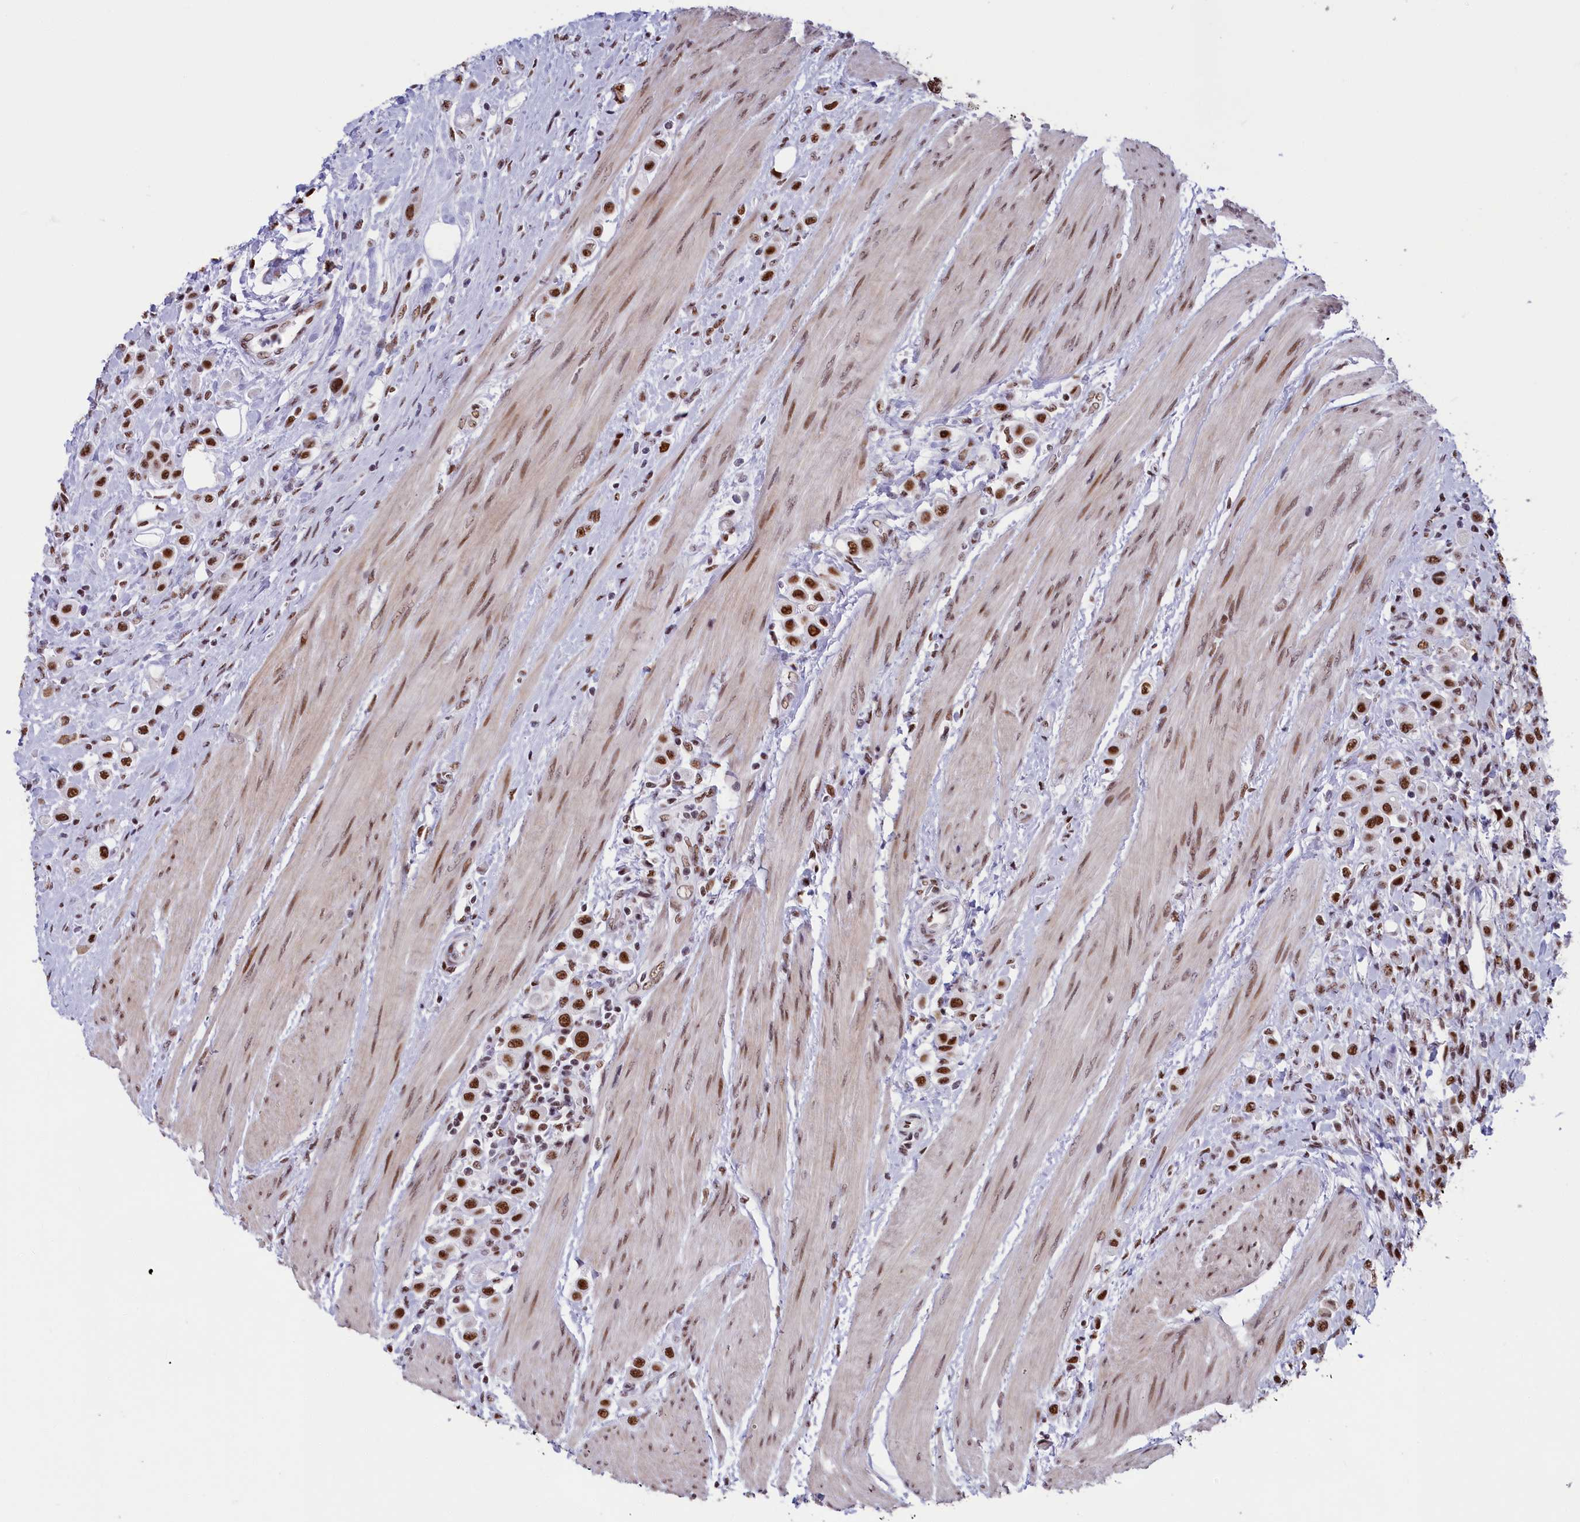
{"staining": {"intensity": "strong", "quantity": ">75%", "location": "nuclear"}, "tissue": "urothelial cancer", "cell_type": "Tumor cells", "image_type": "cancer", "snomed": [{"axis": "morphology", "description": "Urothelial carcinoma, High grade"}, {"axis": "topography", "description": "Urinary bladder"}], "caption": "Immunohistochemical staining of urothelial cancer demonstrates high levels of strong nuclear protein positivity in approximately >75% of tumor cells.", "gene": "SNRNP70", "patient": {"sex": "male", "age": 50}}